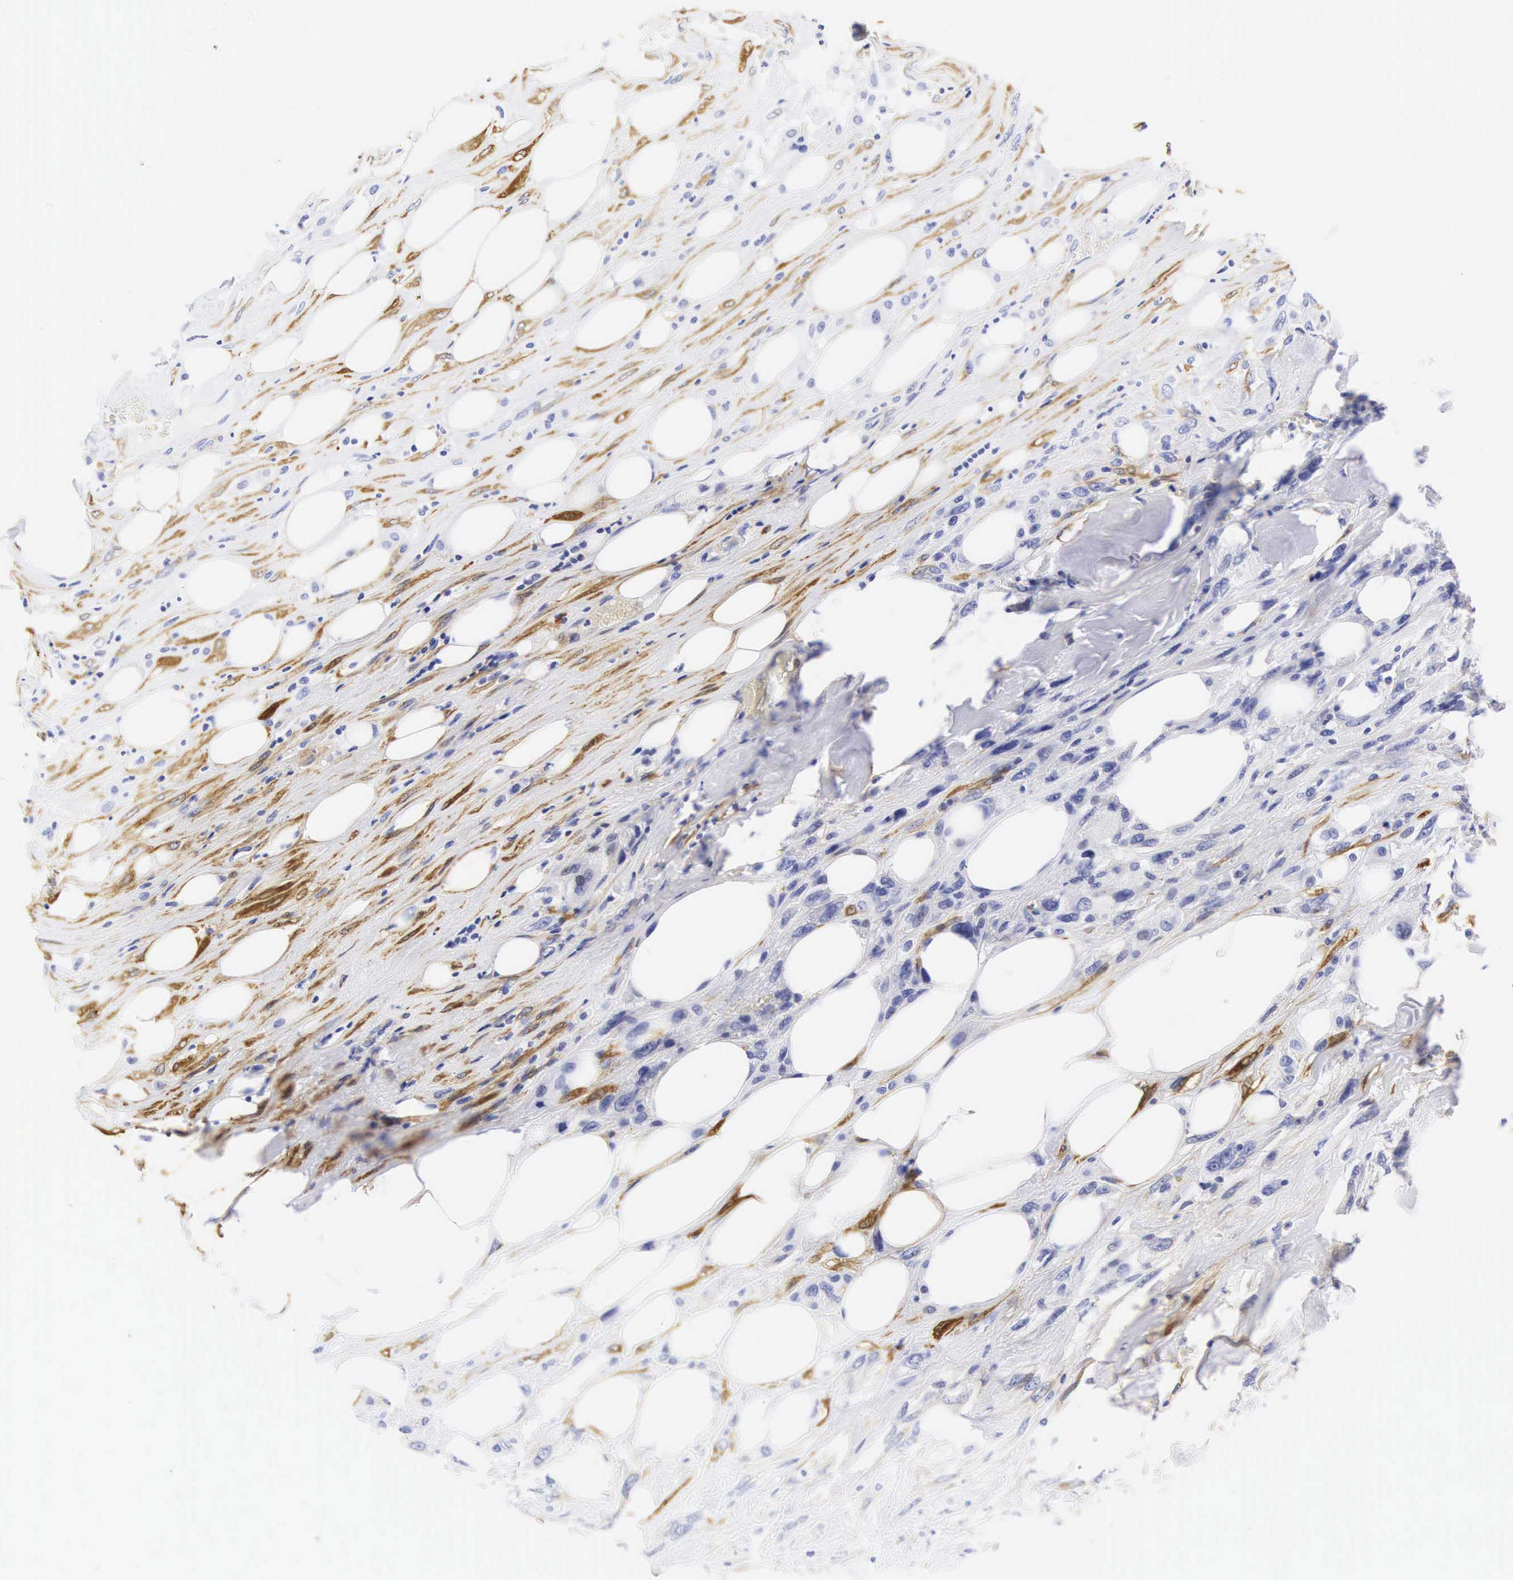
{"staining": {"intensity": "negative", "quantity": "none", "location": "none"}, "tissue": "breast cancer", "cell_type": "Tumor cells", "image_type": "cancer", "snomed": [{"axis": "morphology", "description": "Neoplasm, malignant, NOS"}, {"axis": "topography", "description": "Breast"}], "caption": "High magnification brightfield microscopy of breast cancer (malignant neoplasm) stained with DAB (brown) and counterstained with hematoxylin (blue): tumor cells show no significant positivity. (Immunohistochemistry (ihc), brightfield microscopy, high magnification).", "gene": "CNN1", "patient": {"sex": "female", "age": 50}}